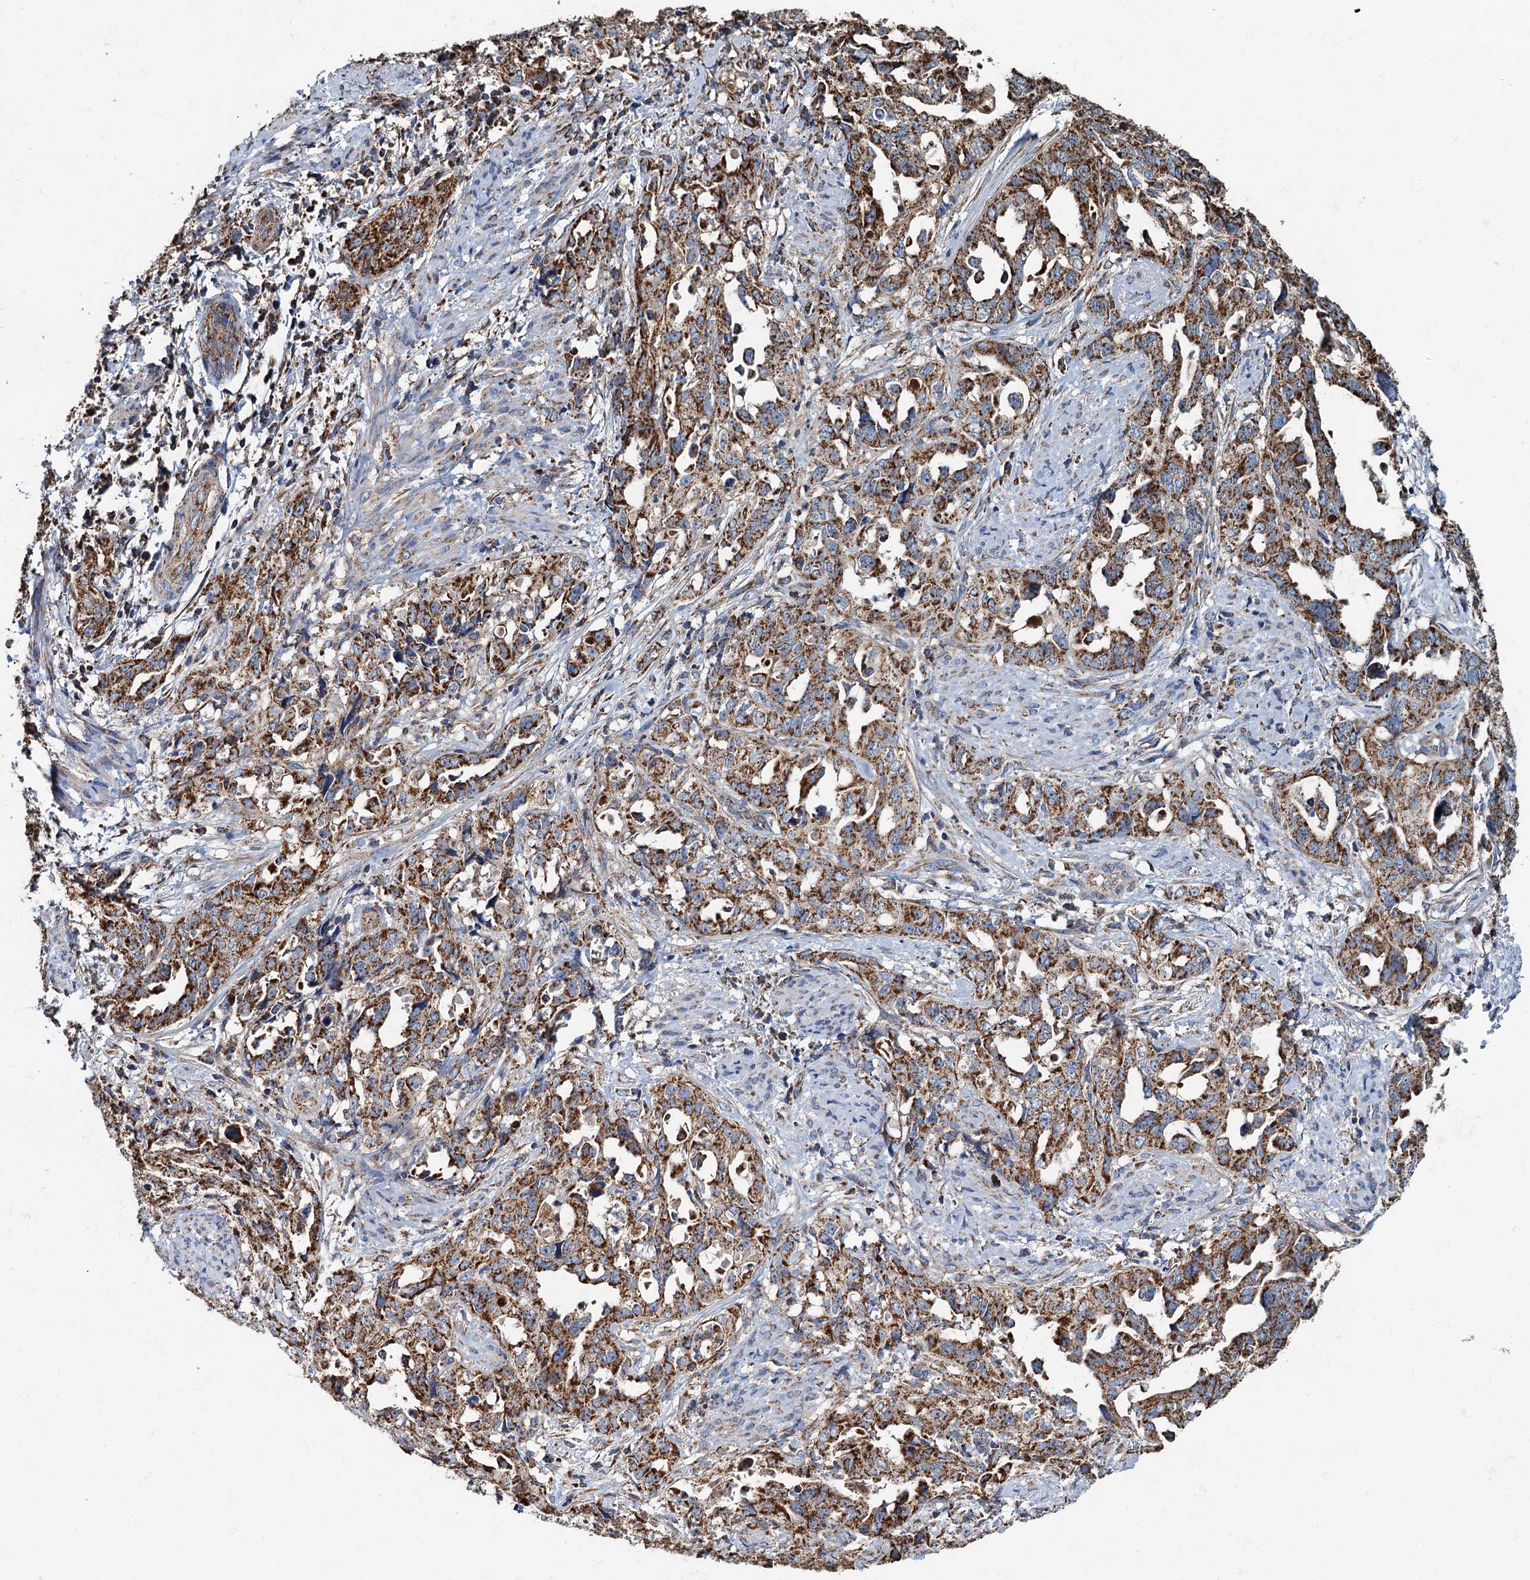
{"staining": {"intensity": "strong", "quantity": ">75%", "location": "cytoplasmic/membranous"}, "tissue": "endometrial cancer", "cell_type": "Tumor cells", "image_type": "cancer", "snomed": [{"axis": "morphology", "description": "Adenocarcinoma, NOS"}, {"axis": "topography", "description": "Endometrium"}], "caption": "About >75% of tumor cells in endometrial cancer (adenocarcinoma) demonstrate strong cytoplasmic/membranous protein expression as visualized by brown immunohistochemical staining.", "gene": "AAGAB", "patient": {"sex": "female", "age": 65}}